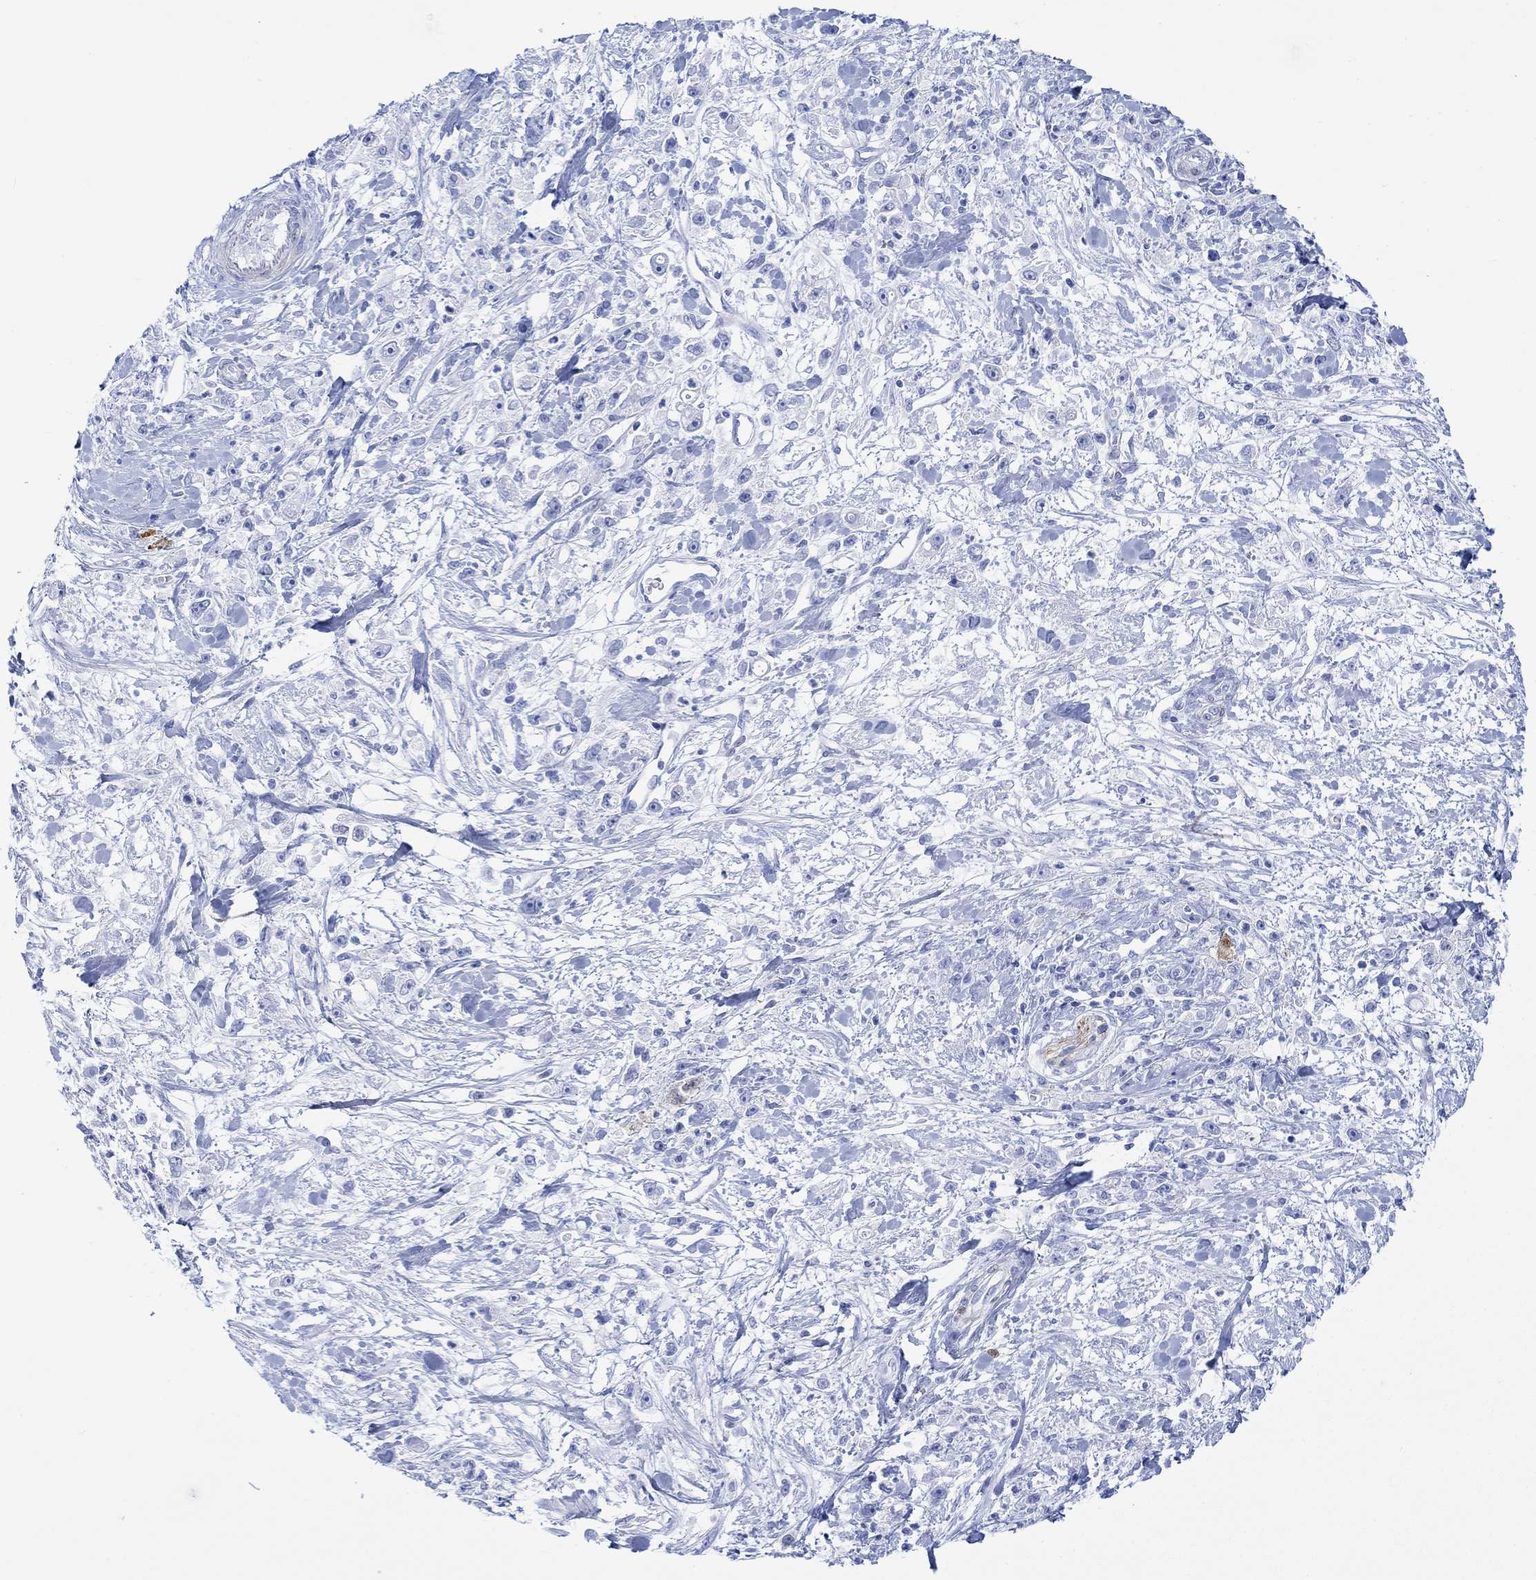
{"staining": {"intensity": "negative", "quantity": "none", "location": "none"}, "tissue": "stomach cancer", "cell_type": "Tumor cells", "image_type": "cancer", "snomed": [{"axis": "morphology", "description": "Adenocarcinoma, NOS"}, {"axis": "topography", "description": "Stomach"}], "caption": "Stomach adenocarcinoma was stained to show a protein in brown. There is no significant positivity in tumor cells.", "gene": "TPPP3", "patient": {"sex": "female", "age": 59}}